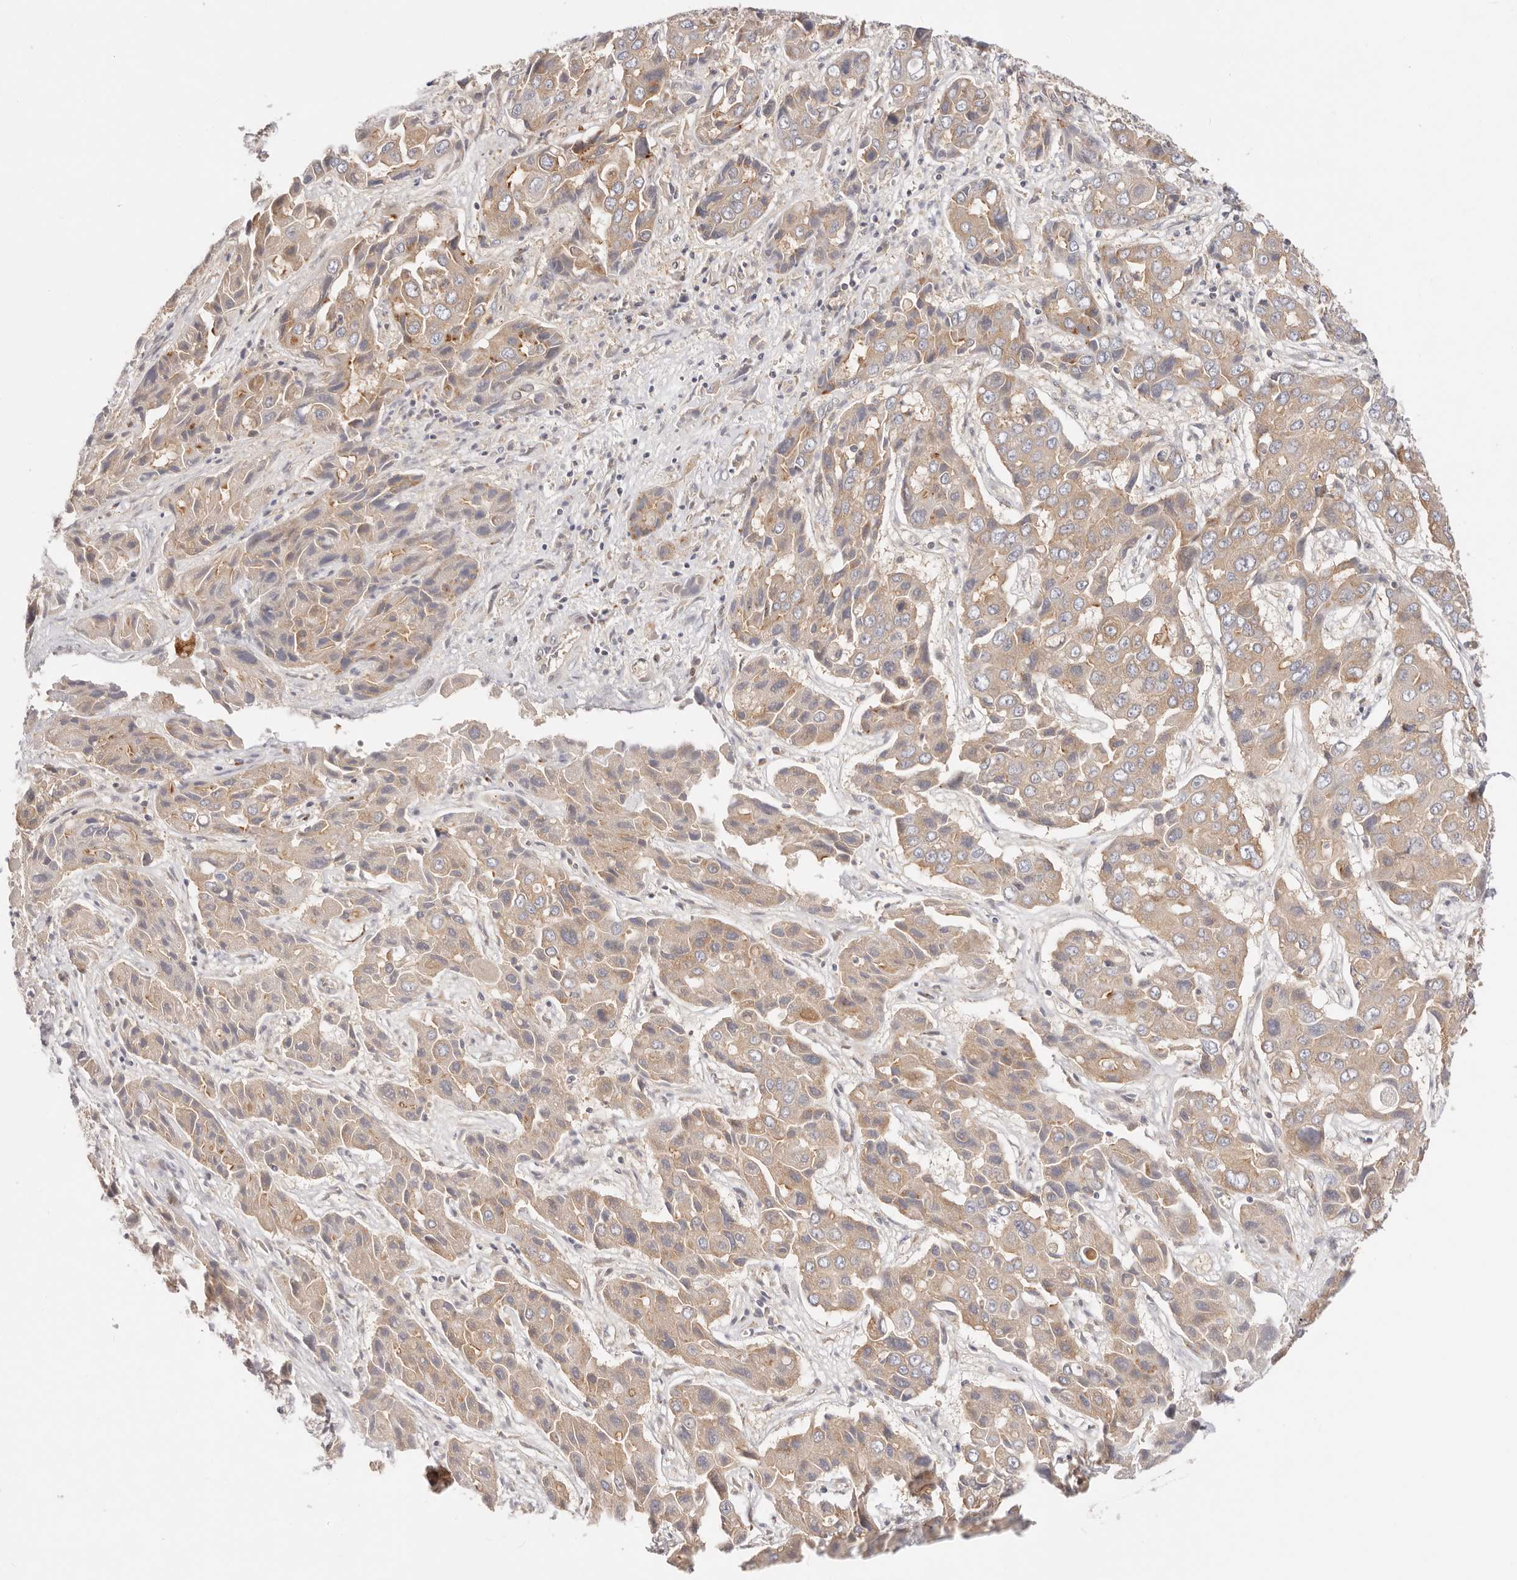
{"staining": {"intensity": "moderate", "quantity": "<25%", "location": "cytoplasmic/membranous"}, "tissue": "liver cancer", "cell_type": "Tumor cells", "image_type": "cancer", "snomed": [{"axis": "morphology", "description": "Cholangiocarcinoma"}, {"axis": "topography", "description": "Liver"}], "caption": "Immunohistochemical staining of human liver cancer displays moderate cytoplasmic/membranous protein expression in approximately <25% of tumor cells.", "gene": "KCMF1", "patient": {"sex": "male", "age": 67}}